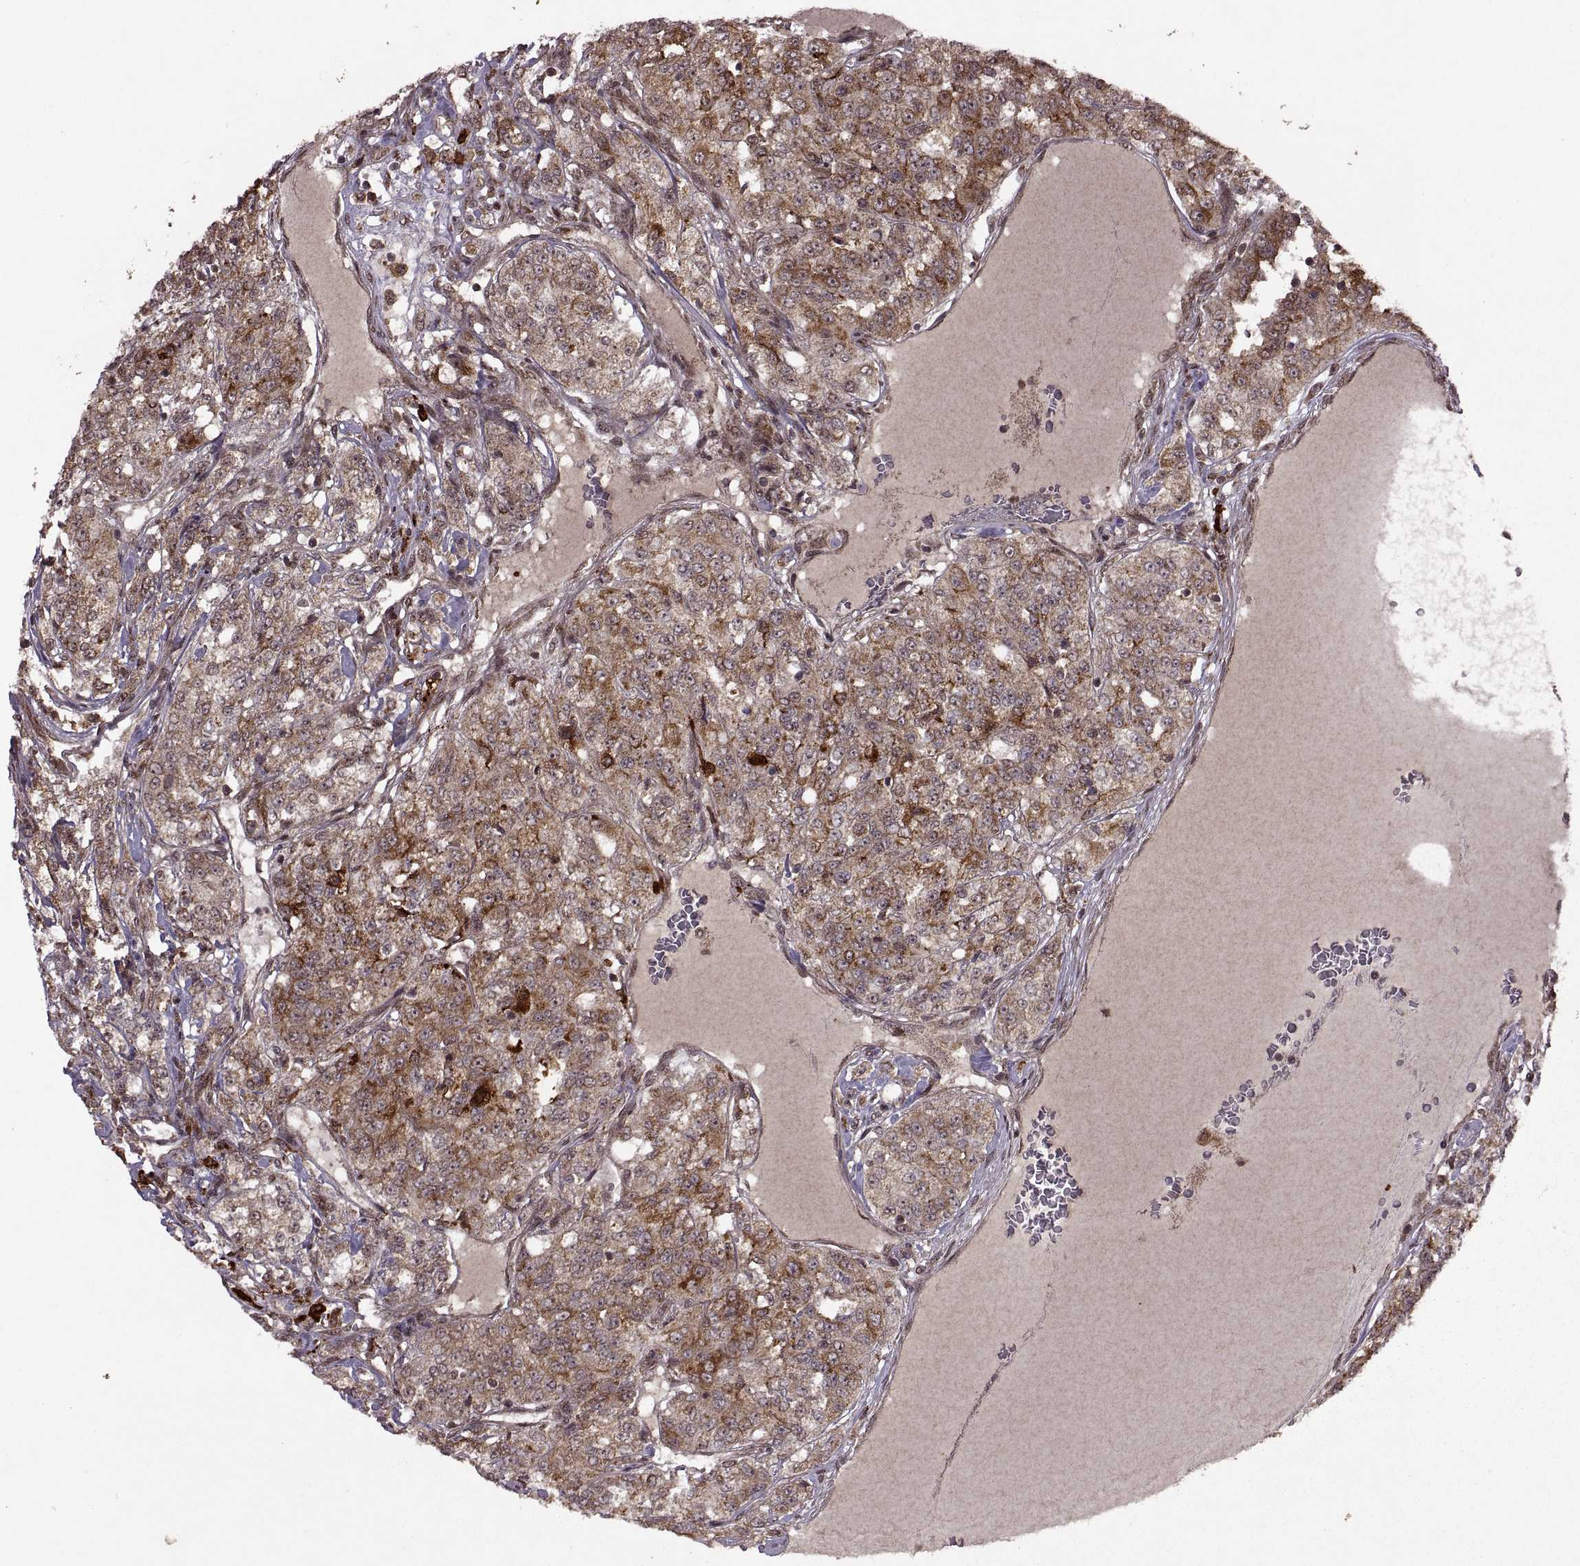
{"staining": {"intensity": "moderate", "quantity": ">75%", "location": "cytoplasmic/membranous"}, "tissue": "renal cancer", "cell_type": "Tumor cells", "image_type": "cancer", "snomed": [{"axis": "morphology", "description": "Adenocarcinoma, NOS"}, {"axis": "topography", "description": "Kidney"}], "caption": "A medium amount of moderate cytoplasmic/membranous expression is identified in about >75% of tumor cells in renal adenocarcinoma tissue. (DAB (3,3'-diaminobenzidine) IHC, brown staining for protein, blue staining for nuclei).", "gene": "PTOV1", "patient": {"sex": "female", "age": 63}}